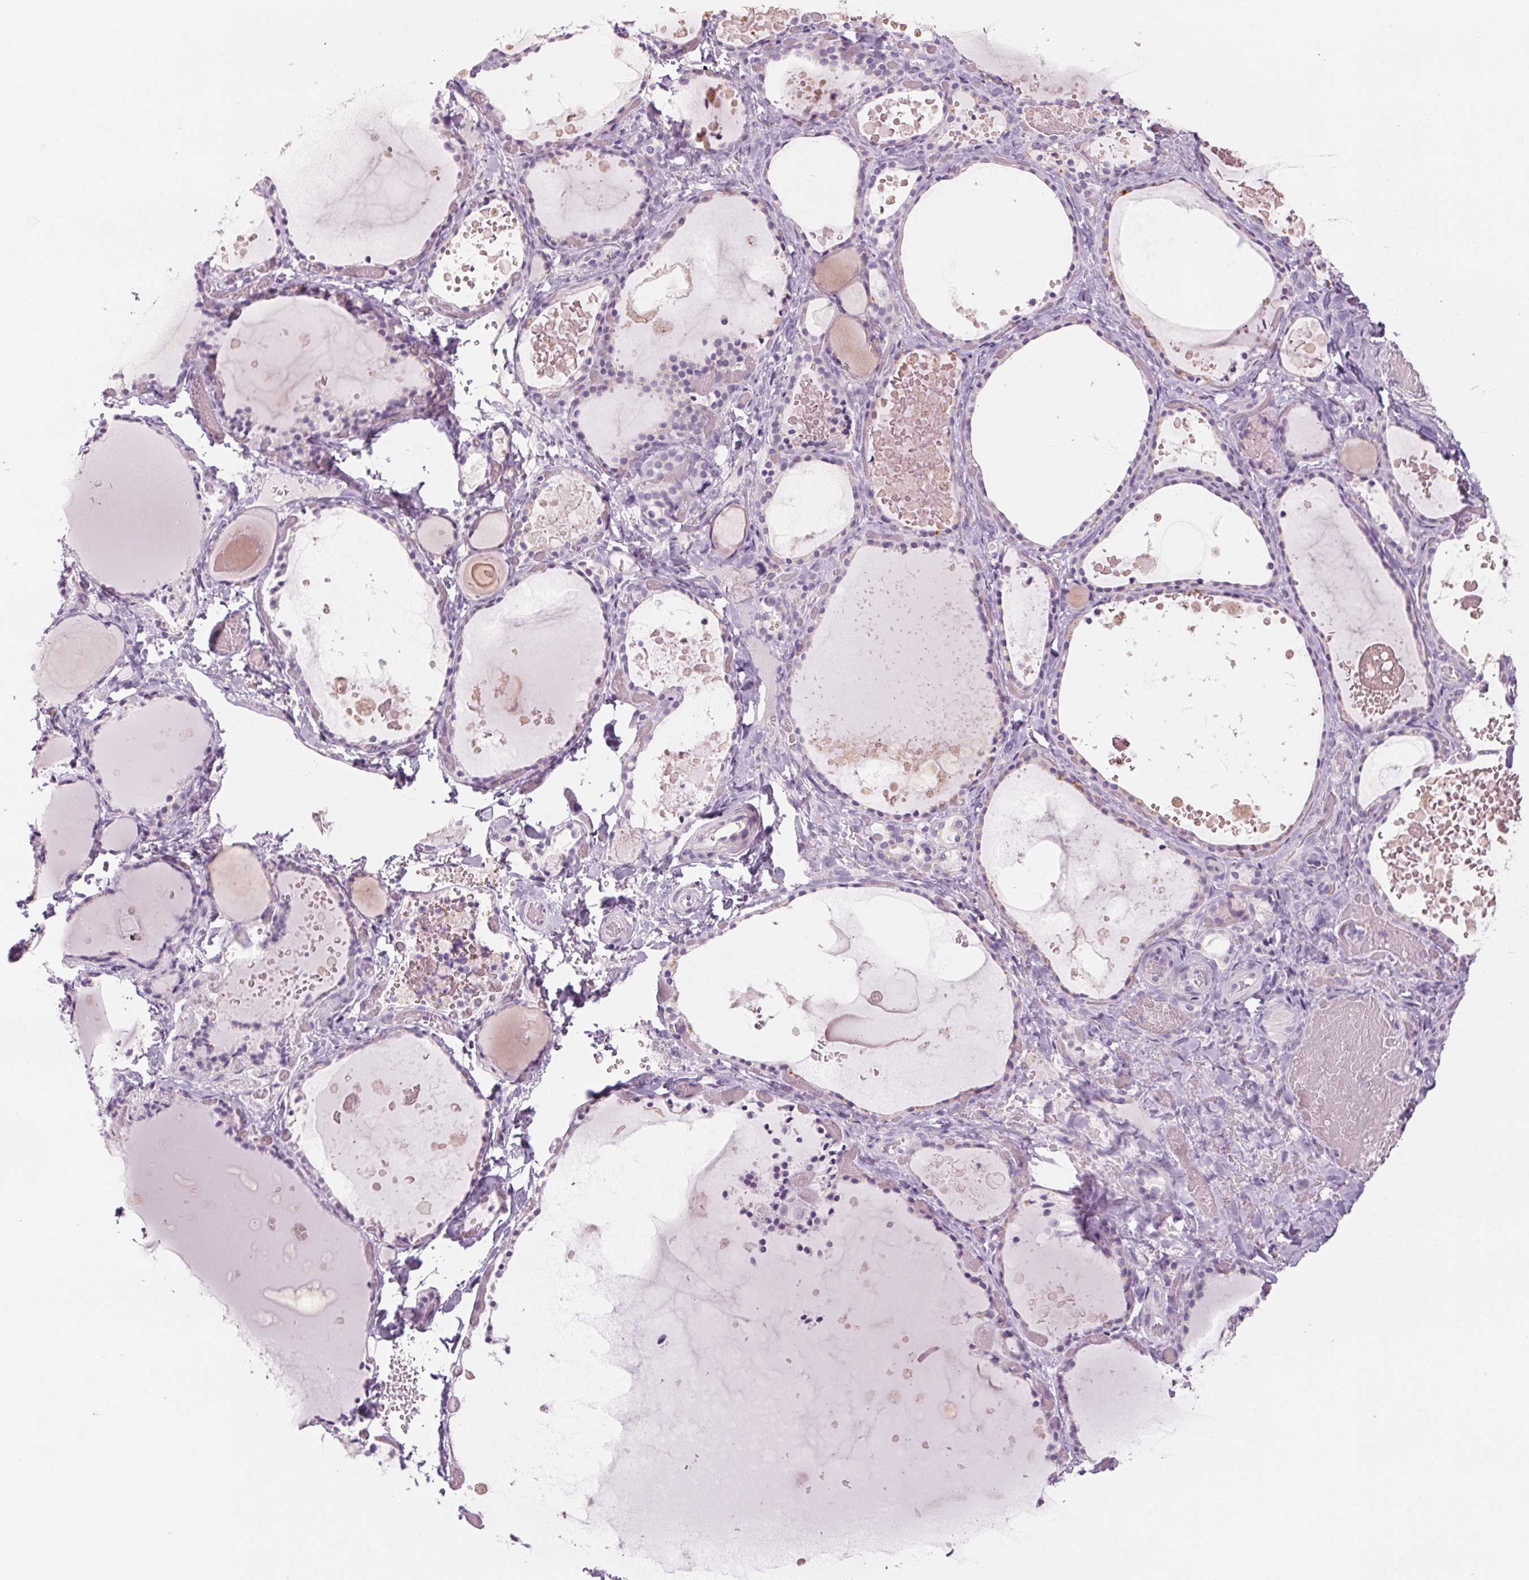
{"staining": {"intensity": "negative", "quantity": "none", "location": "none"}, "tissue": "thyroid gland", "cell_type": "Glandular cells", "image_type": "normal", "snomed": [{"axis": "morphology", "description": "Normal tissue, NOS"}, {"axis": "topography", "description": "Thyroid gland"}], "caption": "This image is of normal thyroid gland stained with immunohistochemistry to label a protein in brown with the nuclei are counter-stained blue. There is no positivity in glandular cells.", "gene": "RPTN", "patient": {"sex": "female", "age": 56}}